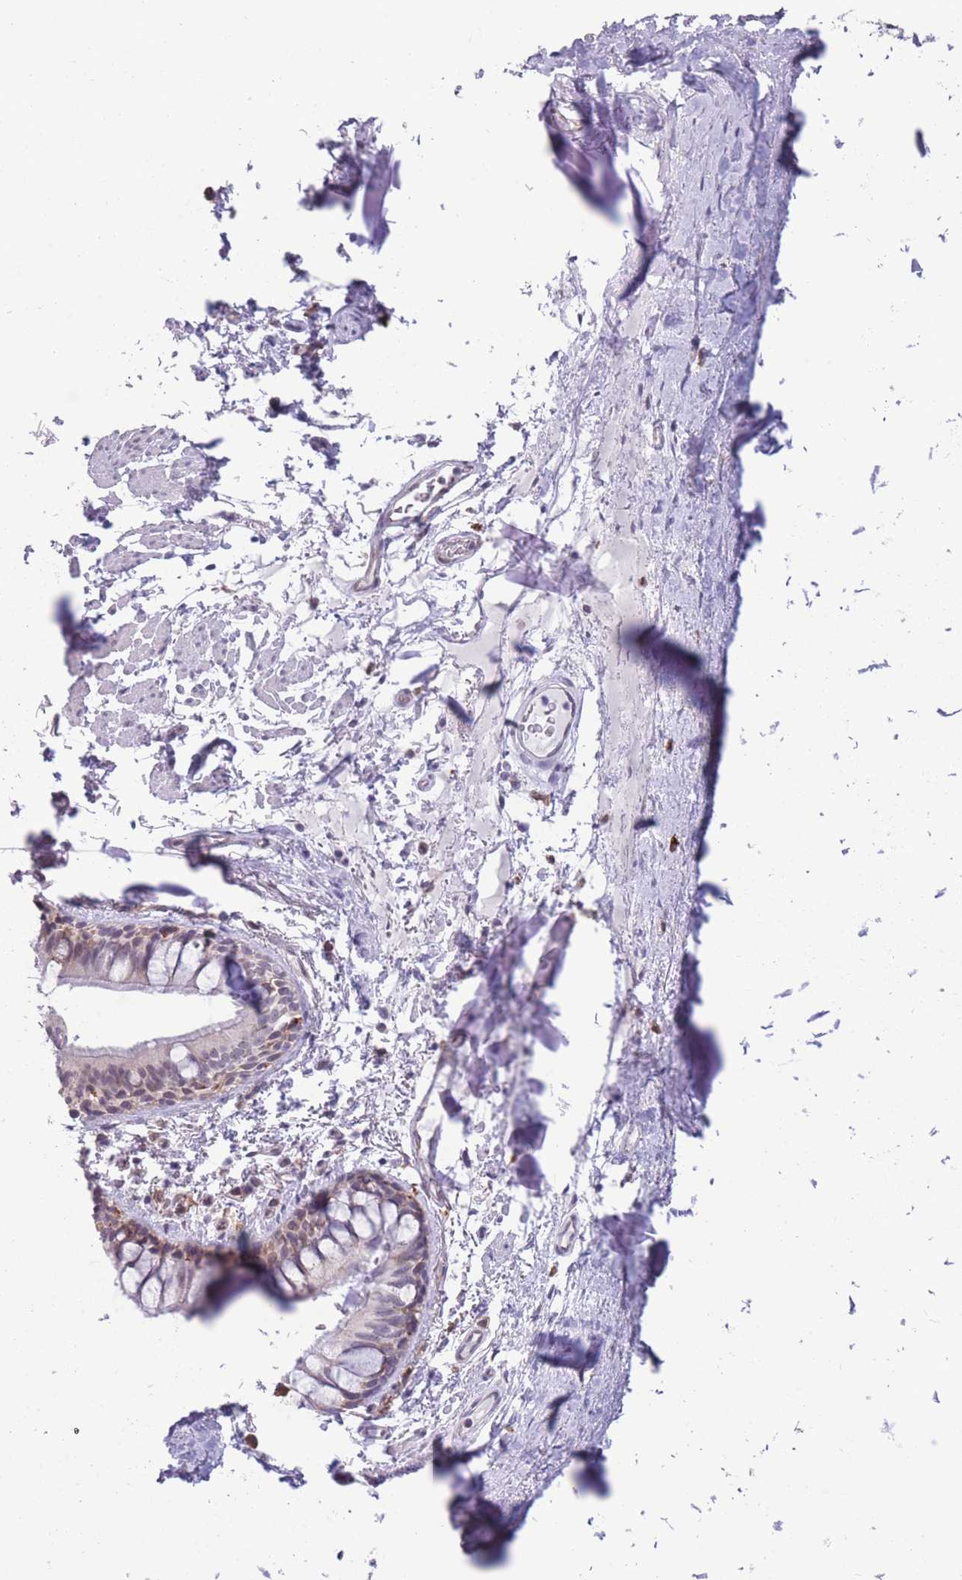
{"staining": {"intensity": "moderate", "quantity": ">75%", "location": "cytoplasmic/membranous"}, "tissue": "bronchus", "cell_type": "Respiratory epithelial cells", "image_type": "normal", "snomed": [{"axis": "morphology", "description": "Normal tissue, NOS"}, {"axis": "topography", "description": "Bronchus"}], "caption": "Immunohistochemical staining of unremarkable bronchus shows moderate cytoplasmic/membranous protein expression in about >75% of respiratory epithelial cells. (DAB IHC with brightfield microscopy, high magnification).", "gene": "TMEM121", "patient": {"sex": "male", "age": 70}}